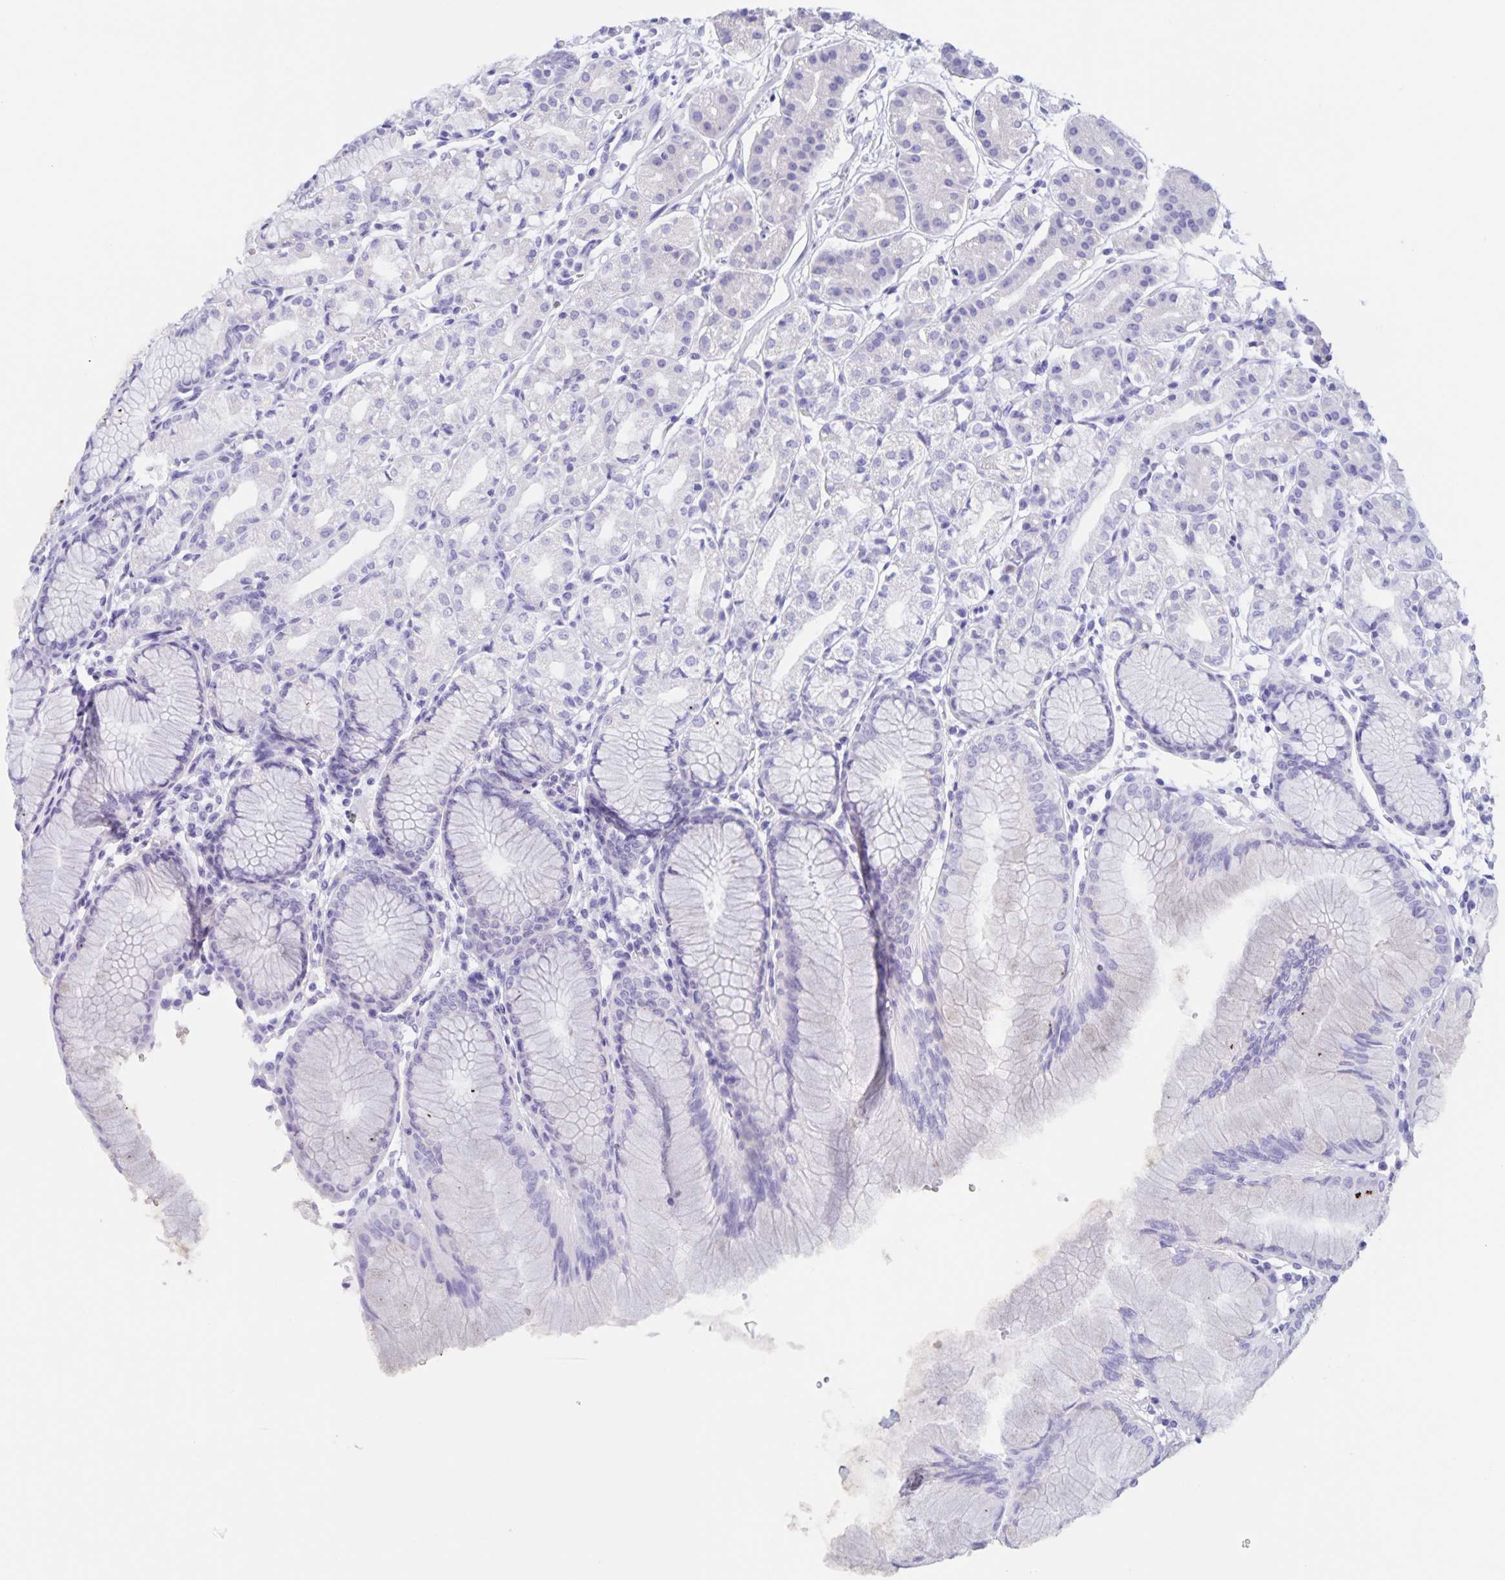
{"staining": {"intensity": "negative", "quantity": "none", "location": "none"}, "tissue": "stomach", "cell_type": "Glandular cells", "image_type": "normal", "snomed": [{"axis": "morphology", "description": "Normal tissue, NOS"}, {"axis": "topography", "description": "Stomach"}], "caption": "This is a micrograph of immunohistochemistry staining of unremarkable stomach, which shows no expression in glandular cells. (Brightfield microscopy of DAB immunohistochemistry (IHC) at high magnification).", "gene": "TGIF2LX", "patient": {"sex": "female", "age": 57}}